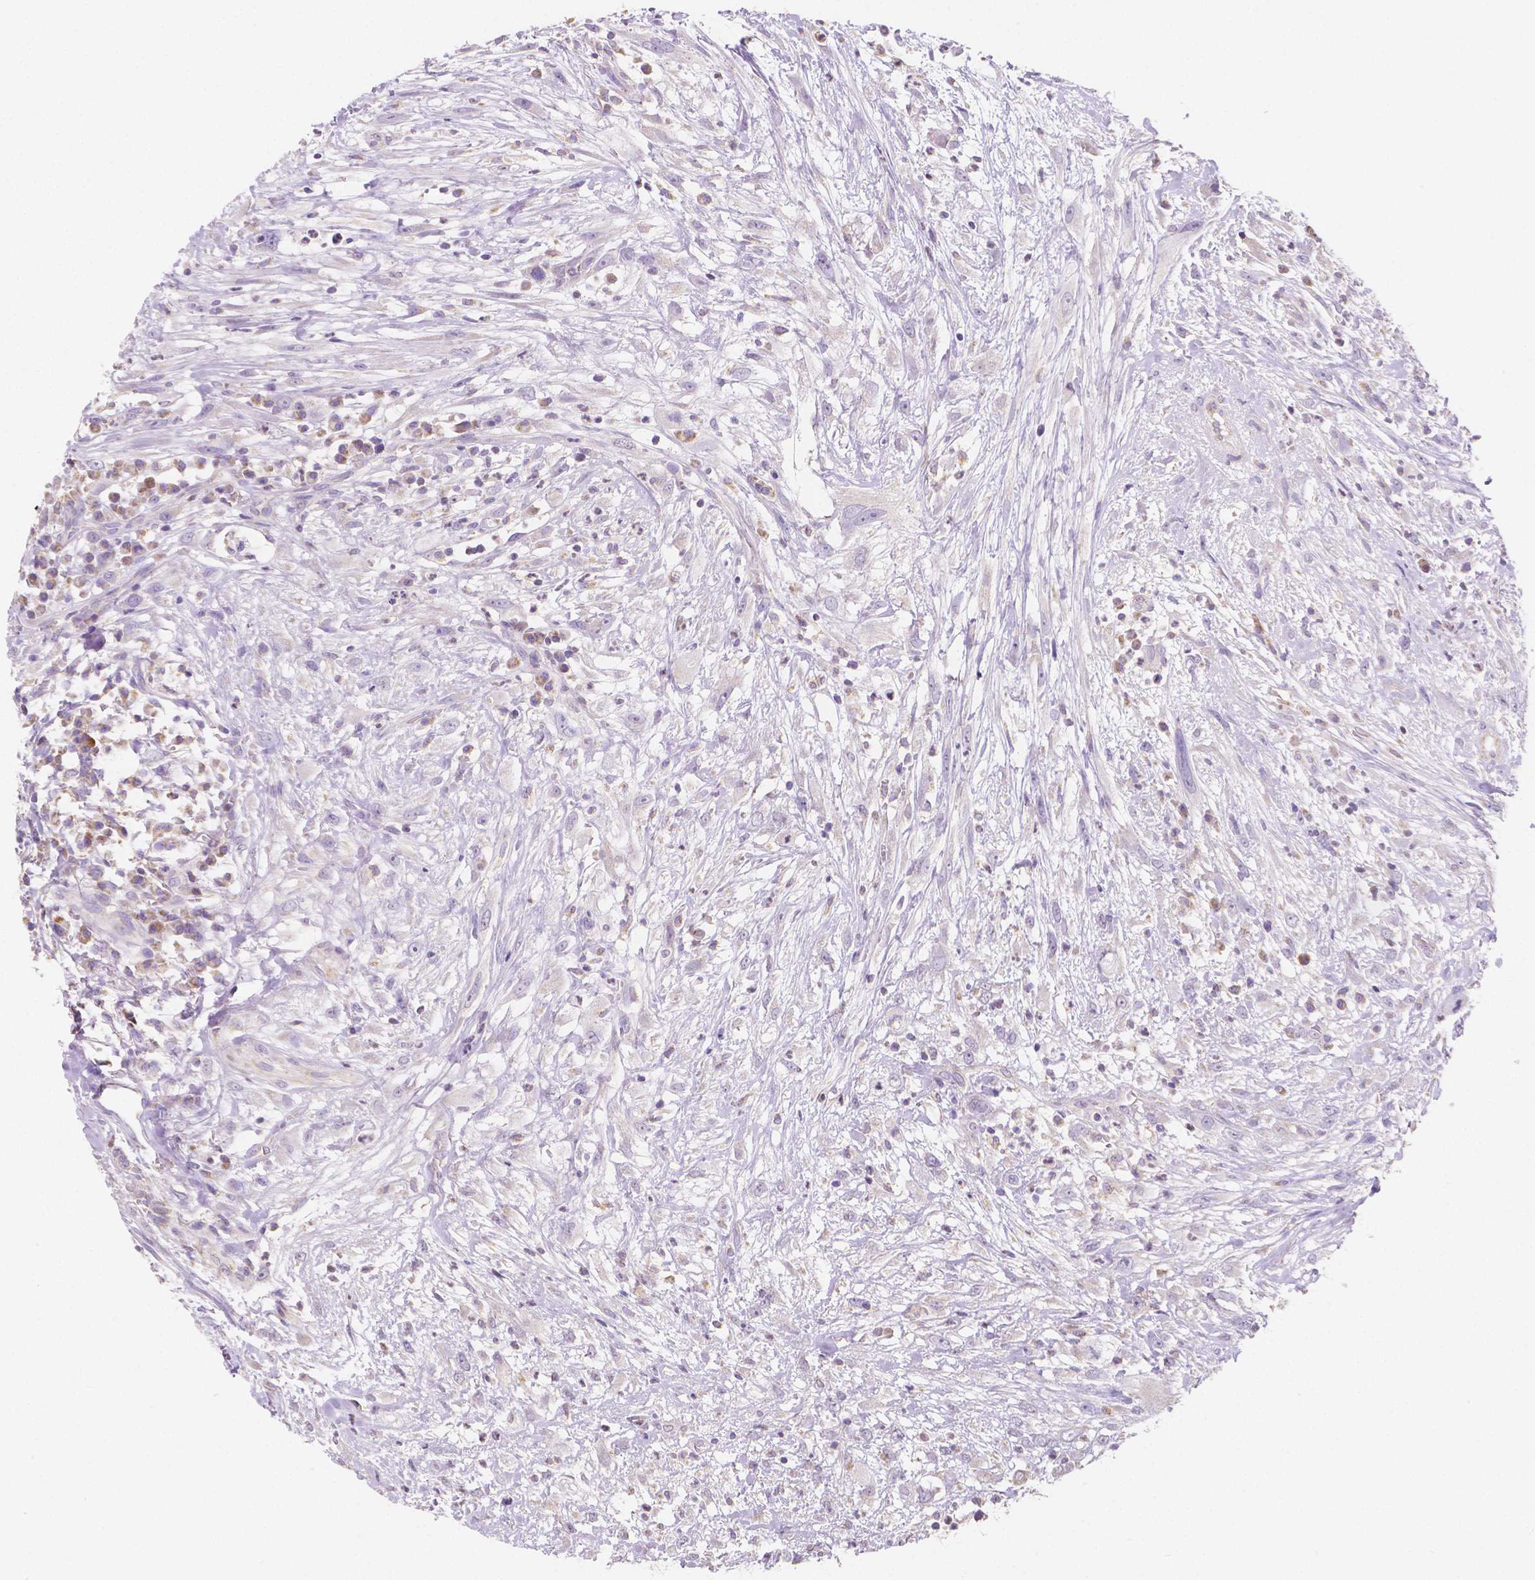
{"staining": {"intensity": "negative", "quantity": "none", "location": "none"}, "tissue": "head and neck cancer", "cell_type": "Tumor cells", "image_type": "cancer", "snomed": [{"axis": "morphology", "description": "Squamous cell carcinoma, NOS"}, {"axis": "topography", "description": "Head-Neck"}], "caption": "Immunohistochemistry (IHC) histopathology image of neoplastic tissue: human head and neck cancer stained with DAB demonstrates no significant protein staining in tumor cells.", "gene": "TMEM130", "patient": {"sex": "male", "age": 65}}